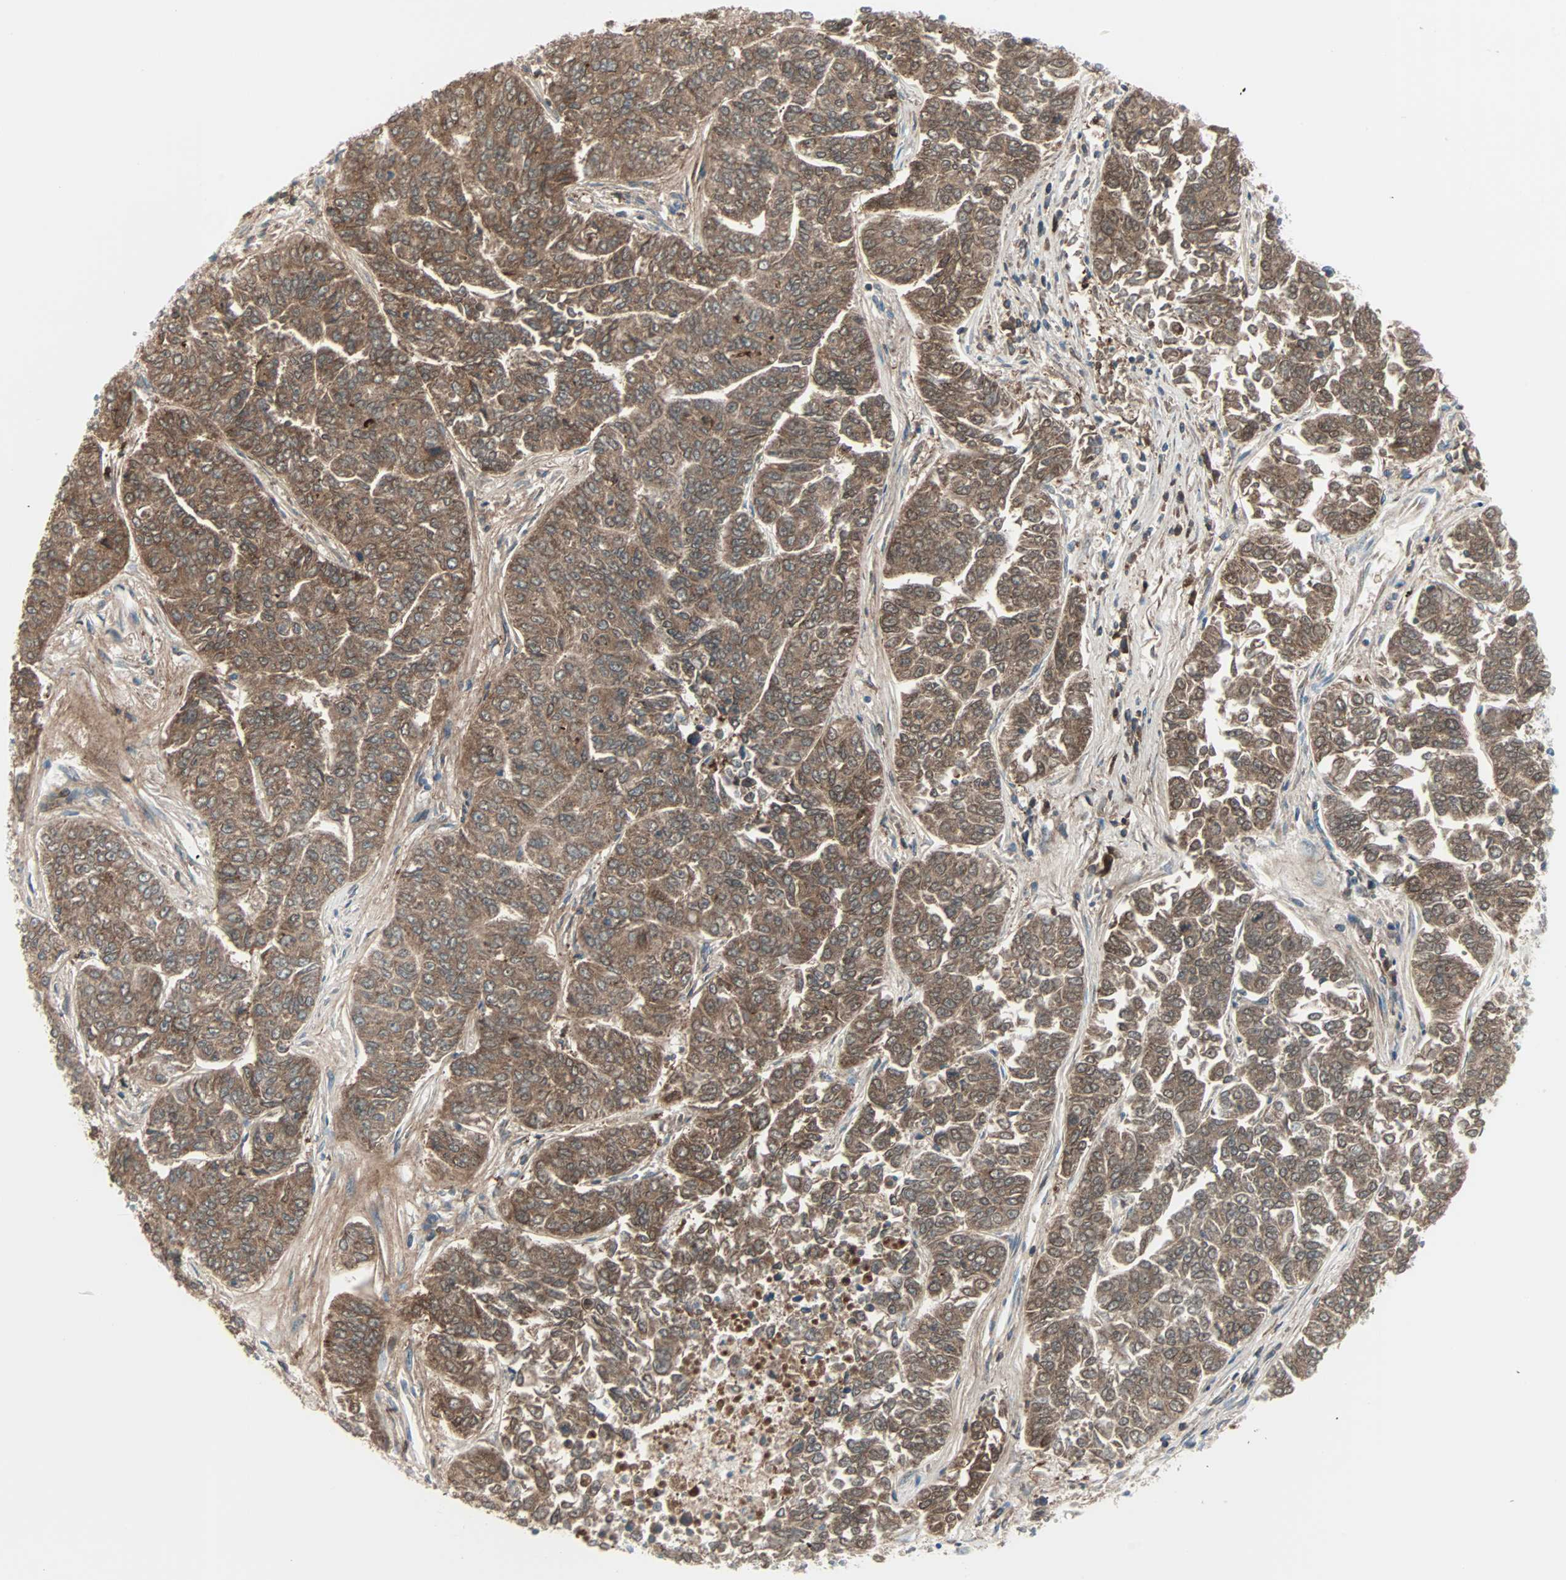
{"staining": {"intensity": "moderate", "quantity": ">75%", "location": "cytoplasmic/membranous"}, "tissue": "lung cancer", "cell_type": "Tumor cells", "image_type": "cancer", "snomed": [{"axis": "morphology", "description": "Adenocarcinoma, NOS"}, {"axis": "topography", "description": "Lung"}], "caption": "Lung cancer (adenocarcinoma) stained with a protein marker exhibits moderate staining in tumor cells.", "gene": "SMIM8", "patient": {"sex": "male", "age": 84}}